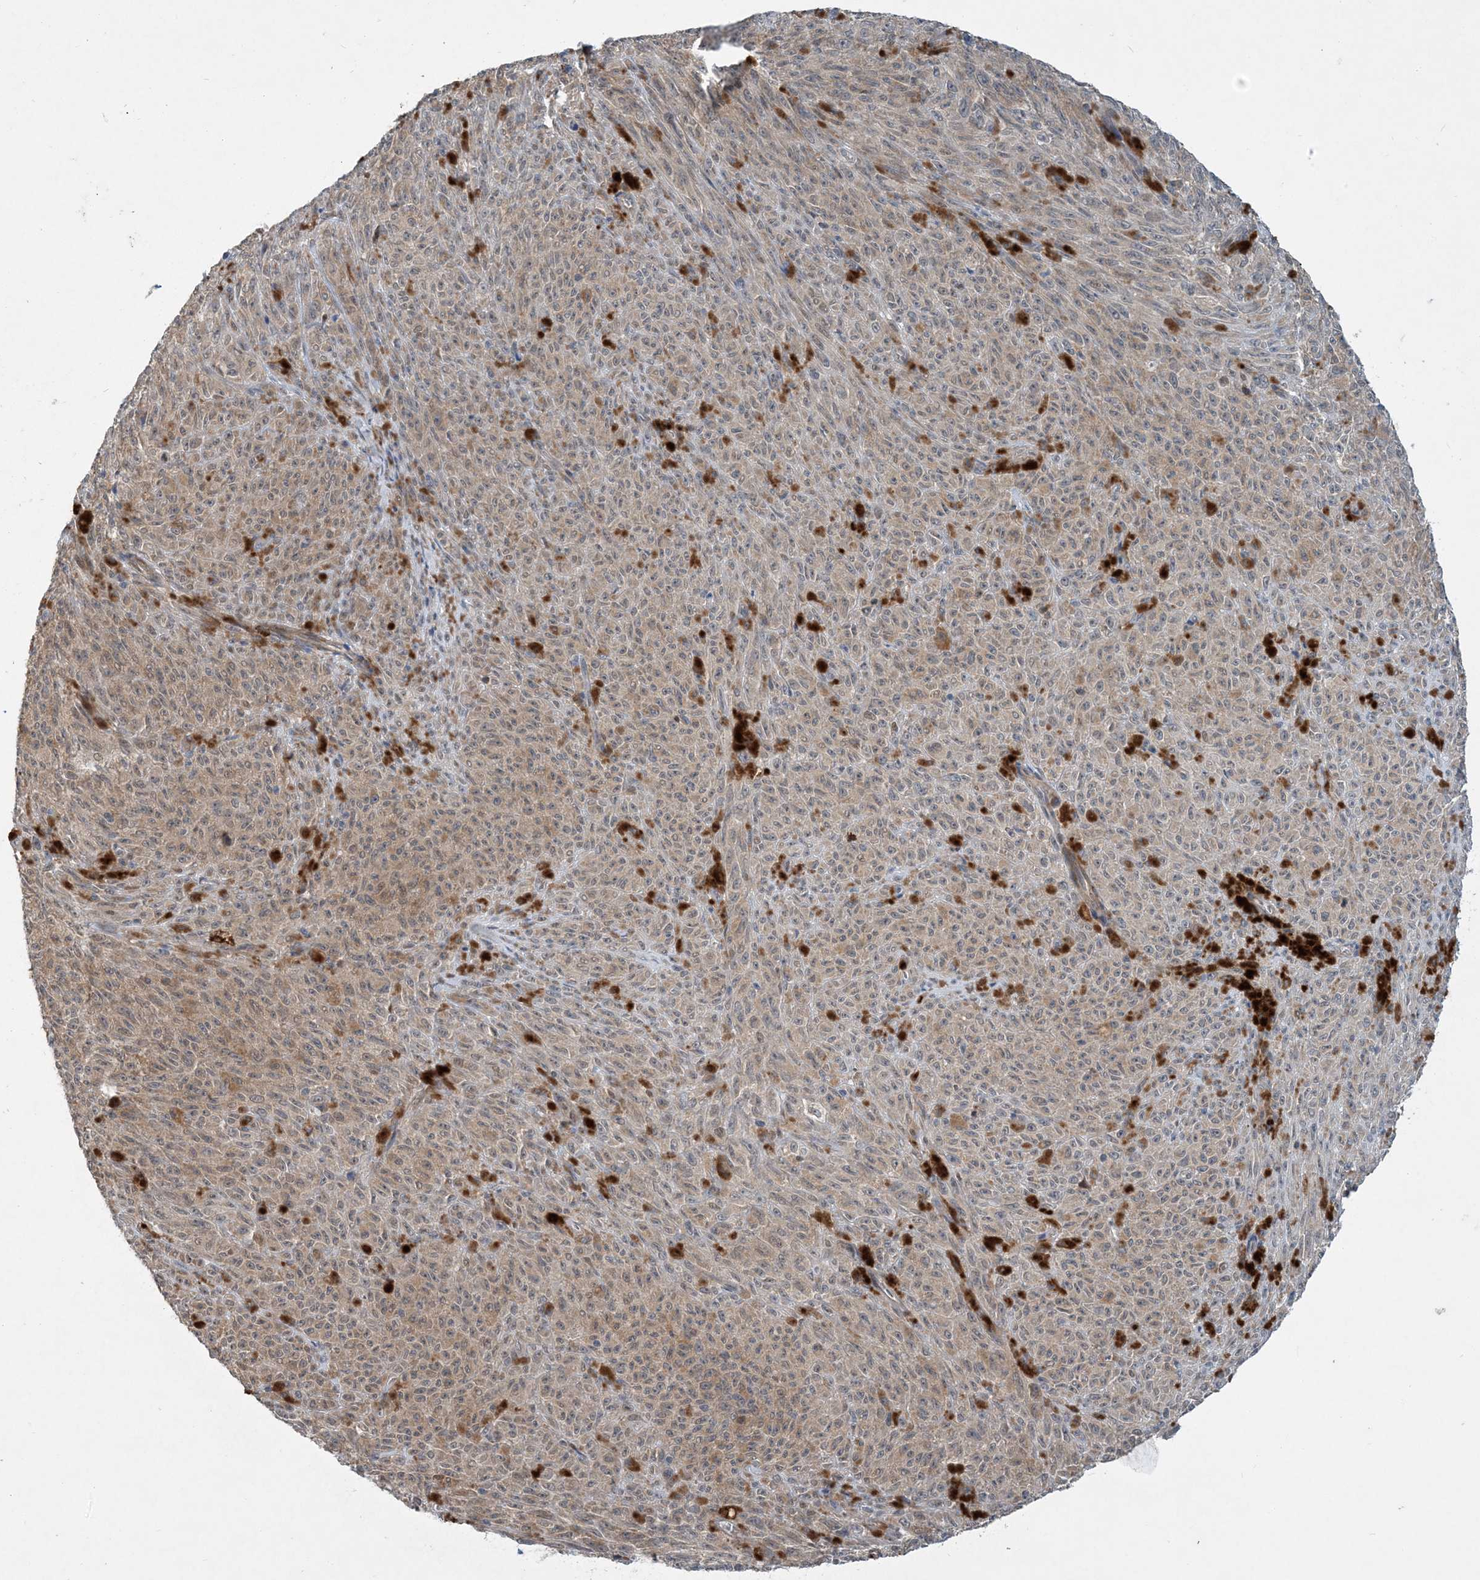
{"staining": {"intensity": "weak", "quantity": ">75%", "location": "cytoplasmic/membranous"}, "tissue": "melanoma", "cell_type": "Tumor cells", "image_type": "cancer", "snomed": [{"axis": "morphology", "description": "Malignant melanoma, NOS"}, {"axis": "topography", "description": "Skin"}], "caption": "Immunohistochemistry photomicrograph of human malignant melanoma stained for a protein (brown), which displays low levels of weak cytoplasmic/membranous staining in approximately >75% of tumor cells.", "gene": "PHOSPHO2", "patient": {"sex": "female", "age": 82}}